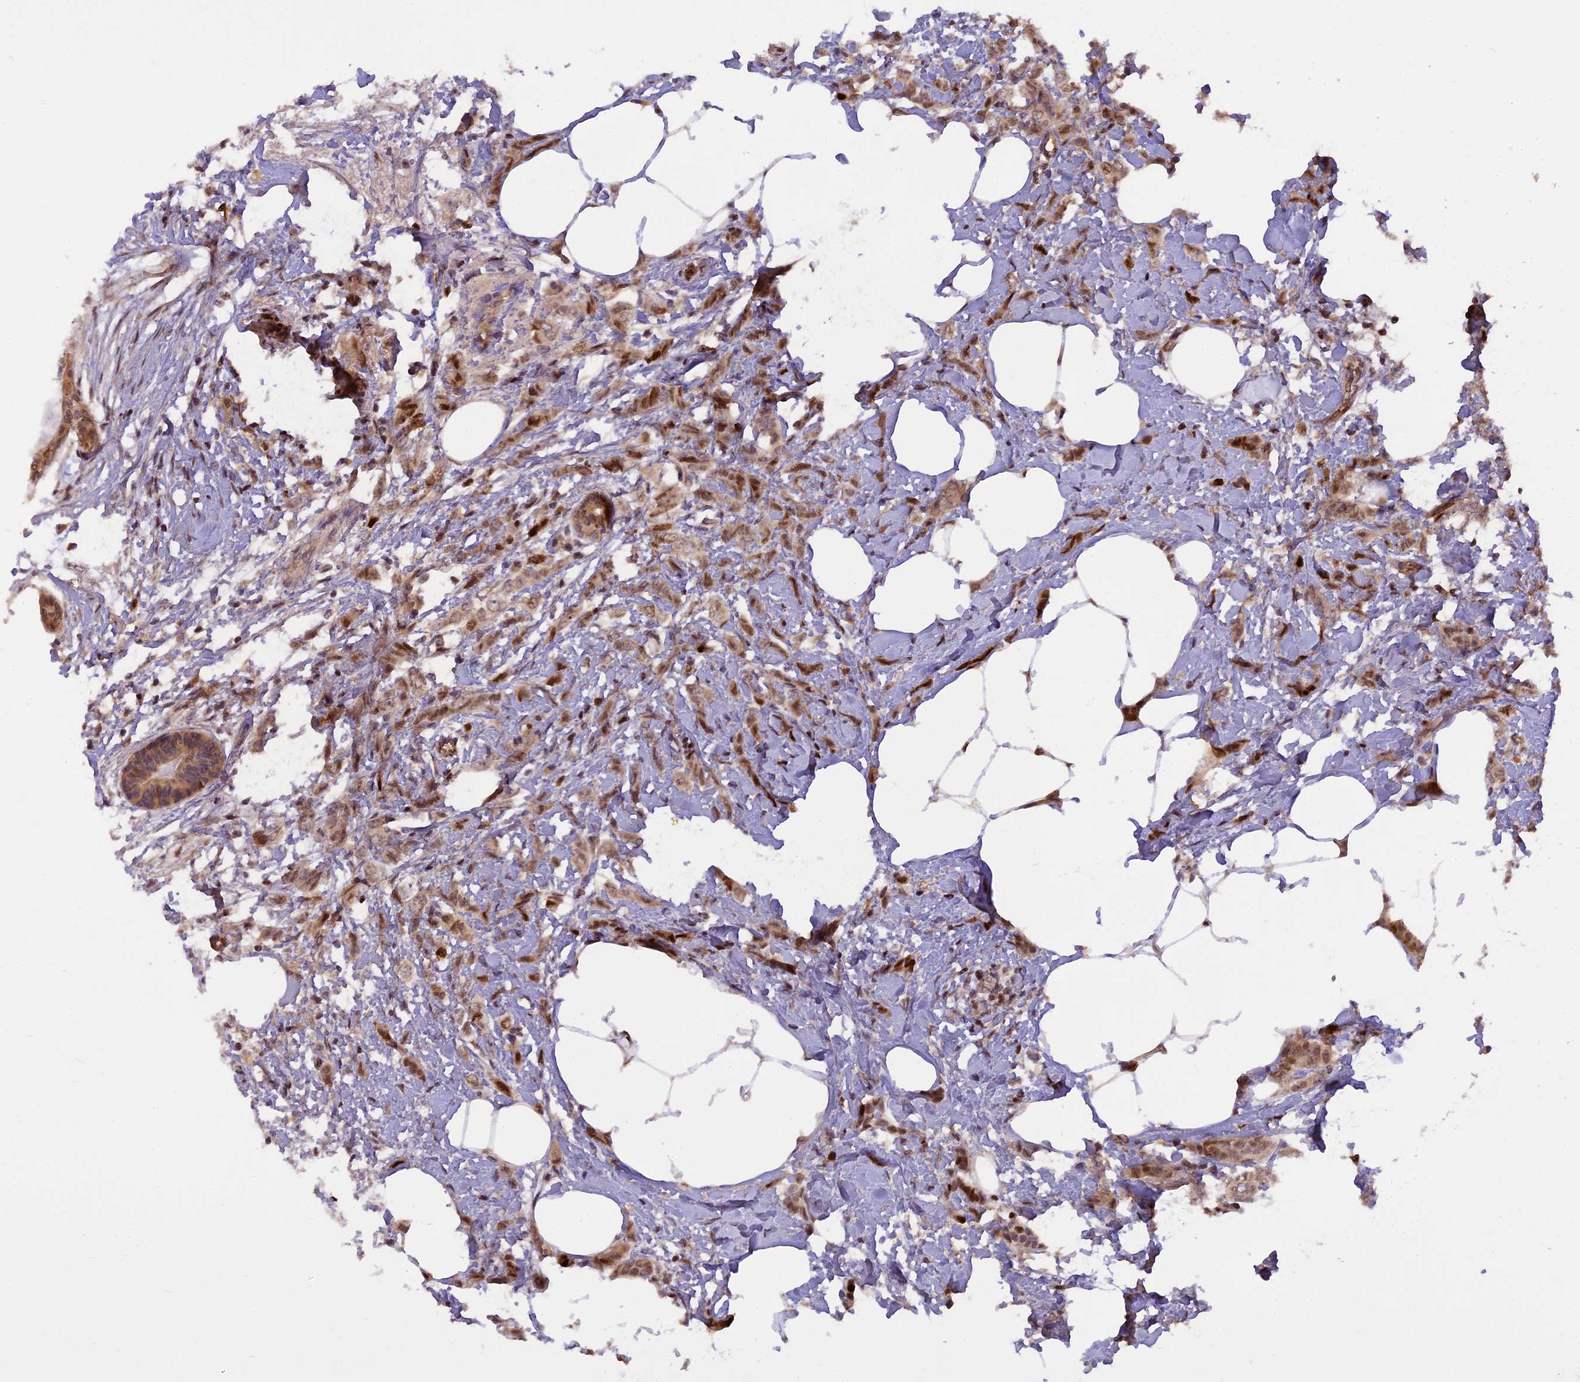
{"staining": {"intensity": "moderate", "quantity": ">75%", "location": "nuclear"}, "tissue": "breast cancer", "cell_type": "Tumor cells", "image_type": "cancer", "snomed": [{"axis": "morphology", "description": "Duct carcinoma"}, {"axis": "topography", "description": "Breast"}], "caption": "Human breast invasive ductal carcinoma stained for a protein (brown) exhibits moderate nuclear positive positivity in approximately >75% of tumor cells.", "gene": "MICALL1", "patient": {"sex": "female", "age": 72}}